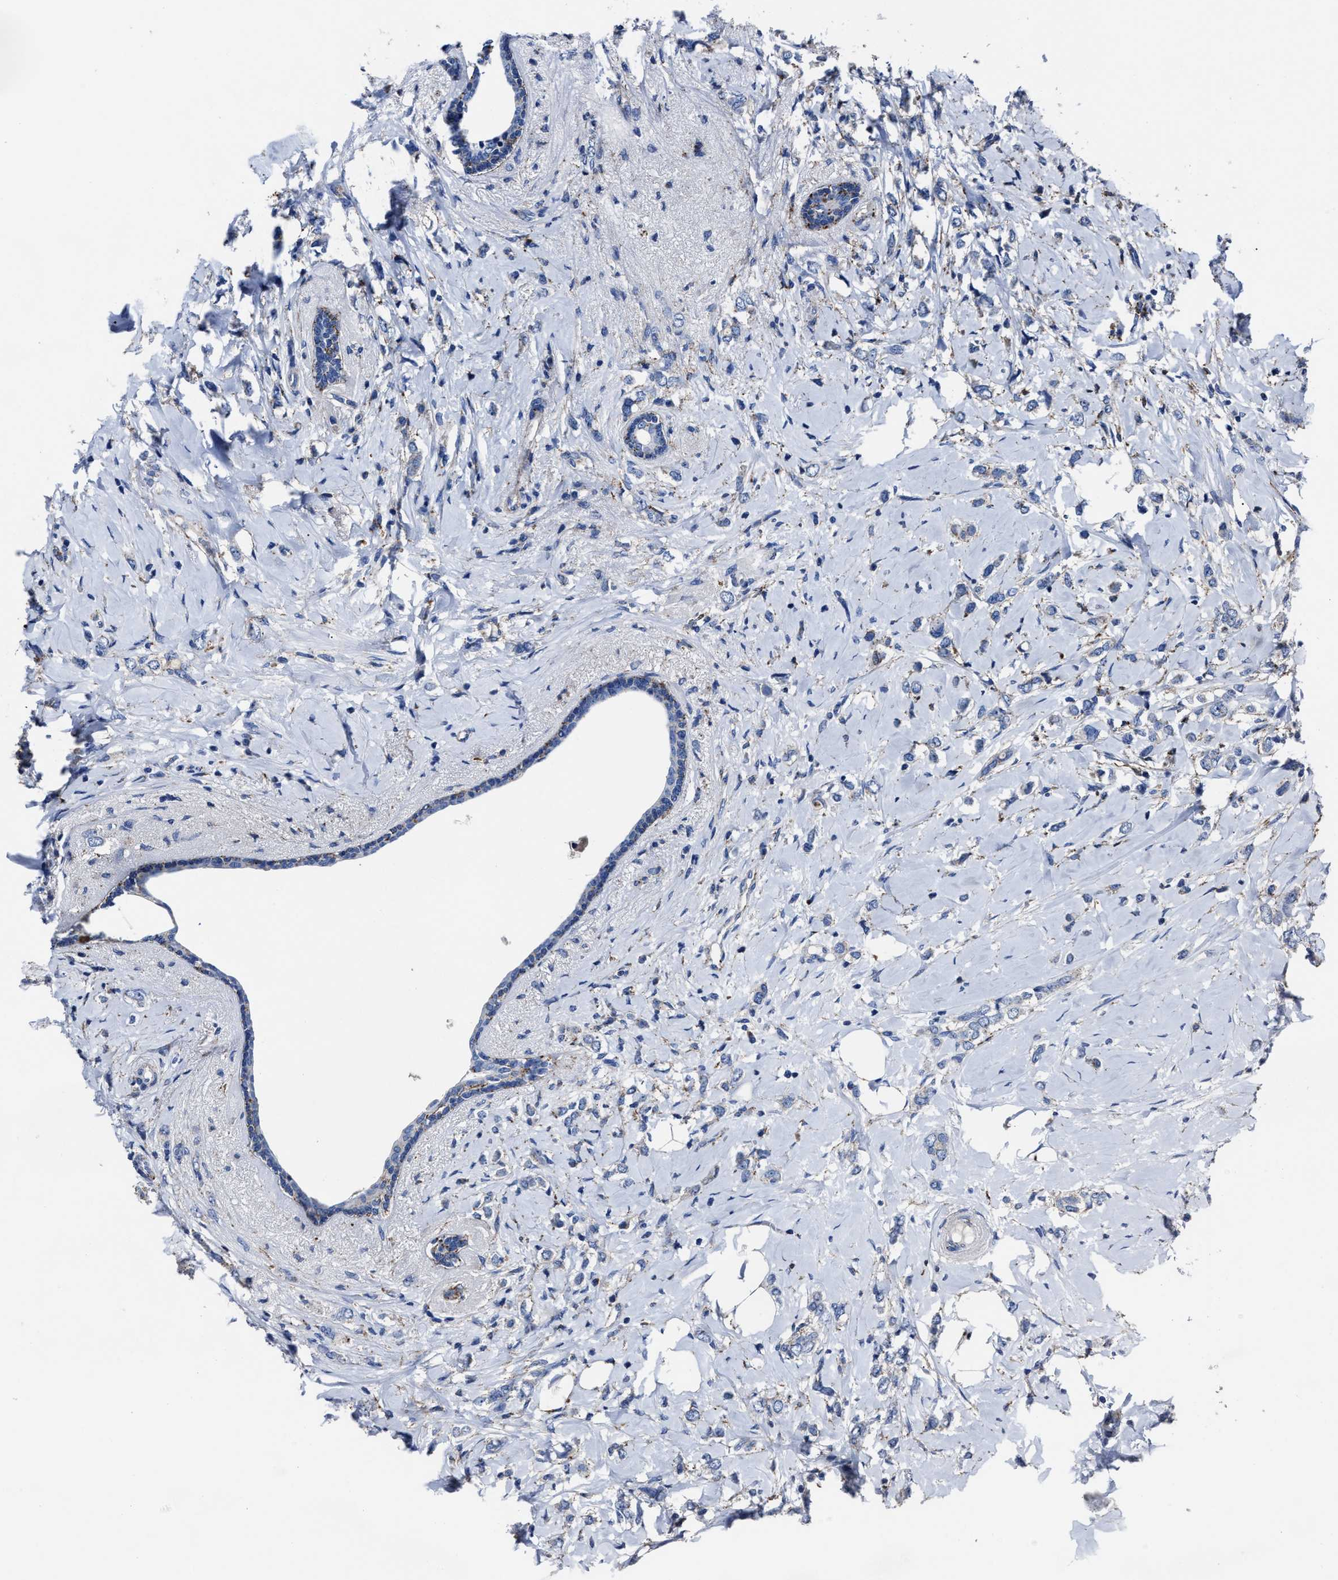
{"staining": {"intensity": "negative", "quantity": "none", "location": "none"}, "tissue": "breast cancer", "cell_type": "Tumor cells", "image_type": "cancer", "snomed": [{"axis": "morphology", "description": "Normal tissue, NOS"}, {"axis": "morphology", "description": "Lobular carcinoma"}, {"axis": "topography", "description": "Breast"}], "caption": "Immunohistochemistry (IHC) photomicrograph of neoplastic tissue: breast cancer stained with DAB exhibits no significant protein positivity in tumor cells.", "gene": "LAMTOR4", "patient": {"sex": "female", "age": 47}}